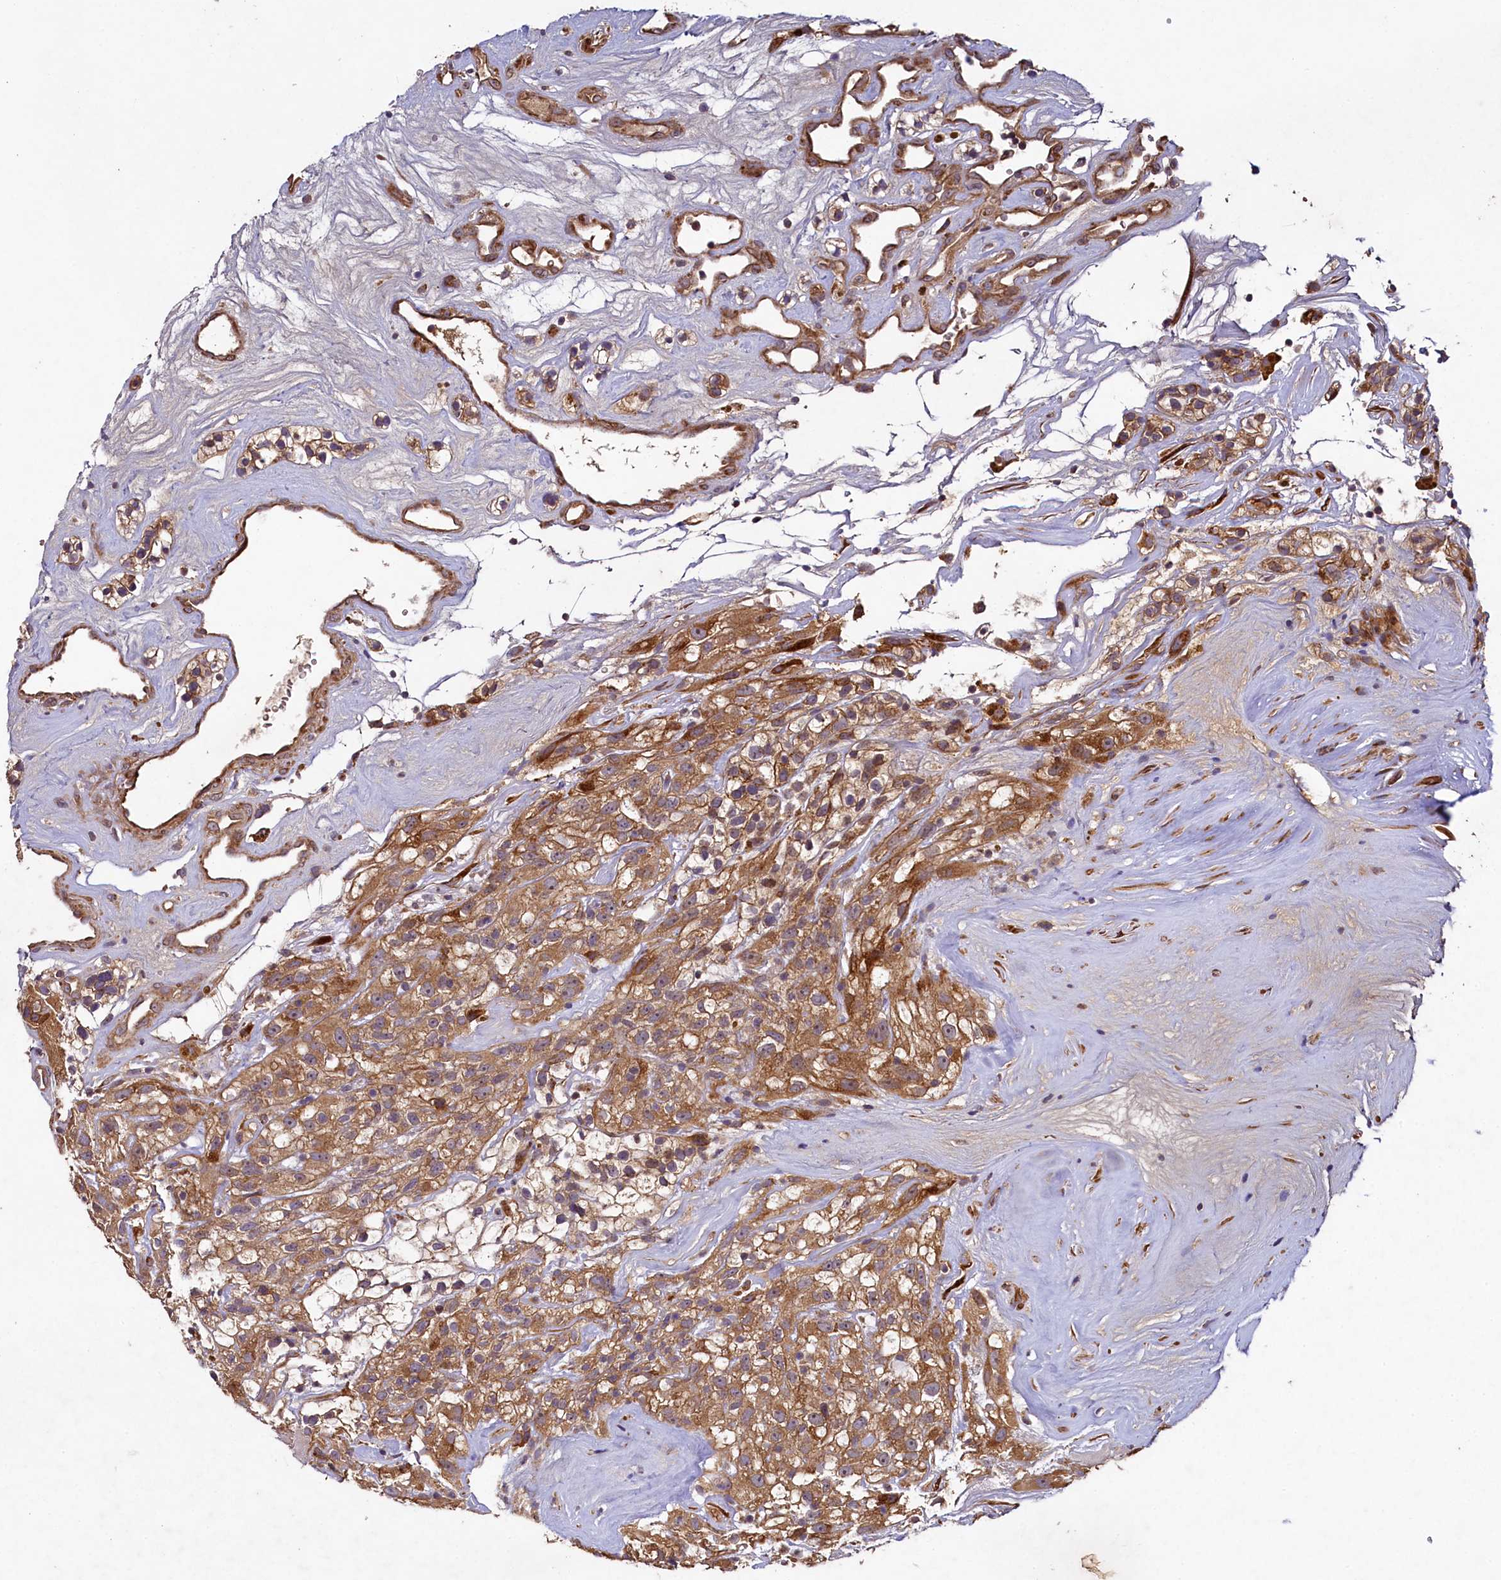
{"staining": {"intensity": "moderate", "quantity": ">75%", "location": "cytoplasmic/membranous"}, "tissue": "renal cancer", "cell_type": "Tumor cells", "image_type": "cancer", "snomed": [{"axis": "morphology", "description": "Adenocarcinoma, NOS"}, {"axis": "topography", "description": "Kidney"}], "caption": "IHC photomicrograph of renal adenocarcinoma stained for a protein (brown), which demonstrates medium levels of moderate cytoplasmic/membranous staining in approximately >75% of tumor cells.", "gene": "CCDC102A", "patient": {"sex": "female", "age": 57}}